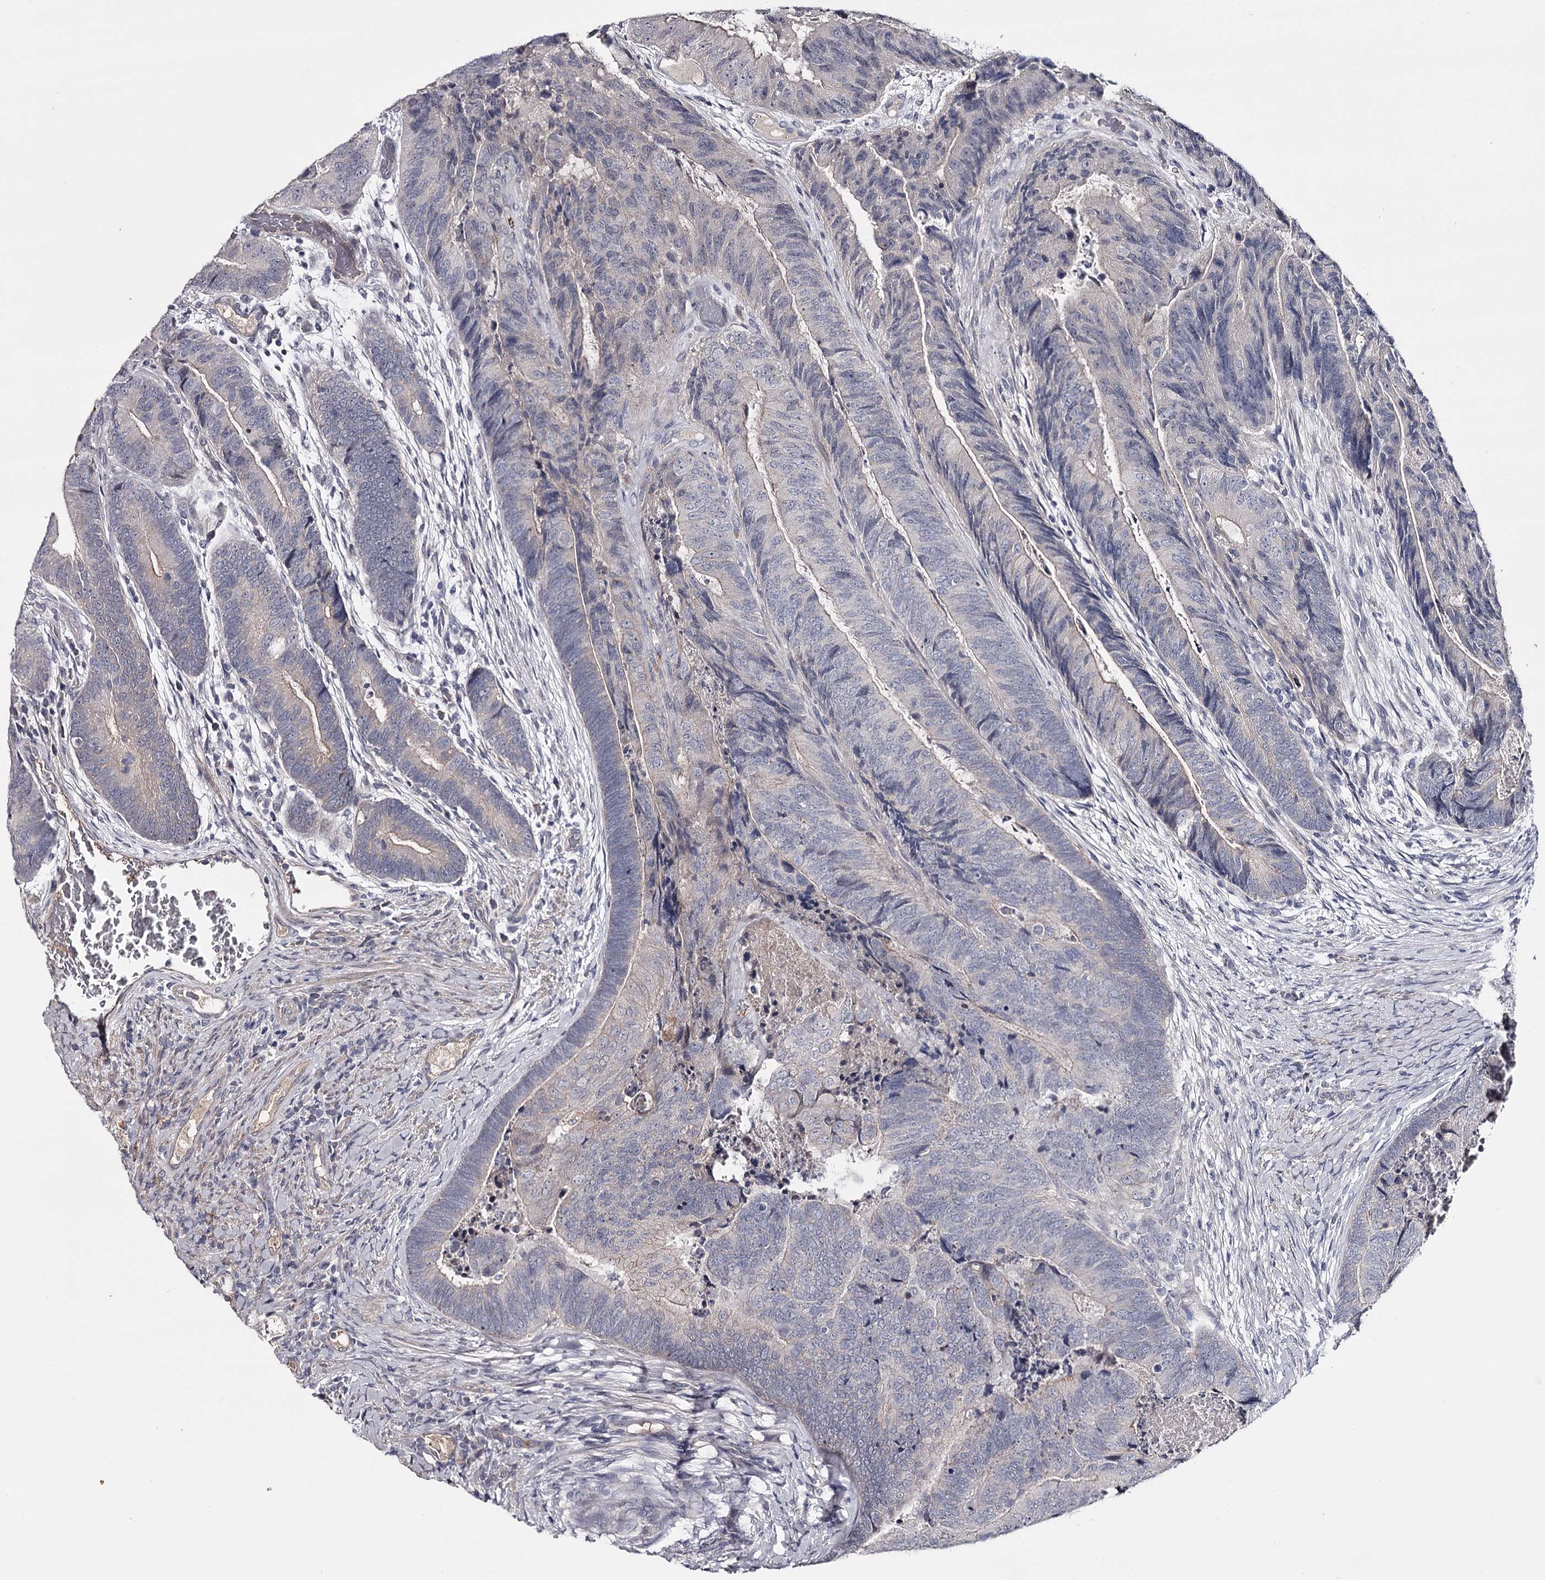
{"staining": {"intensity": "negative", "quantity": "none", "location": "none"}, "tissue": "colorectal cancer", "cell_type": "Tumor cells", "image_type": "cancer", "snomed": [{"axis": "morphology", "description": "Adenocarcinoma, NOS"}, {"axis": "topography", "description": "Colon"}], "caption": "There is no significant expression in tumor cells of colorectal cancer.", "gene": "FDXACB1", "patient": {"sex": "female", "age": 67}}